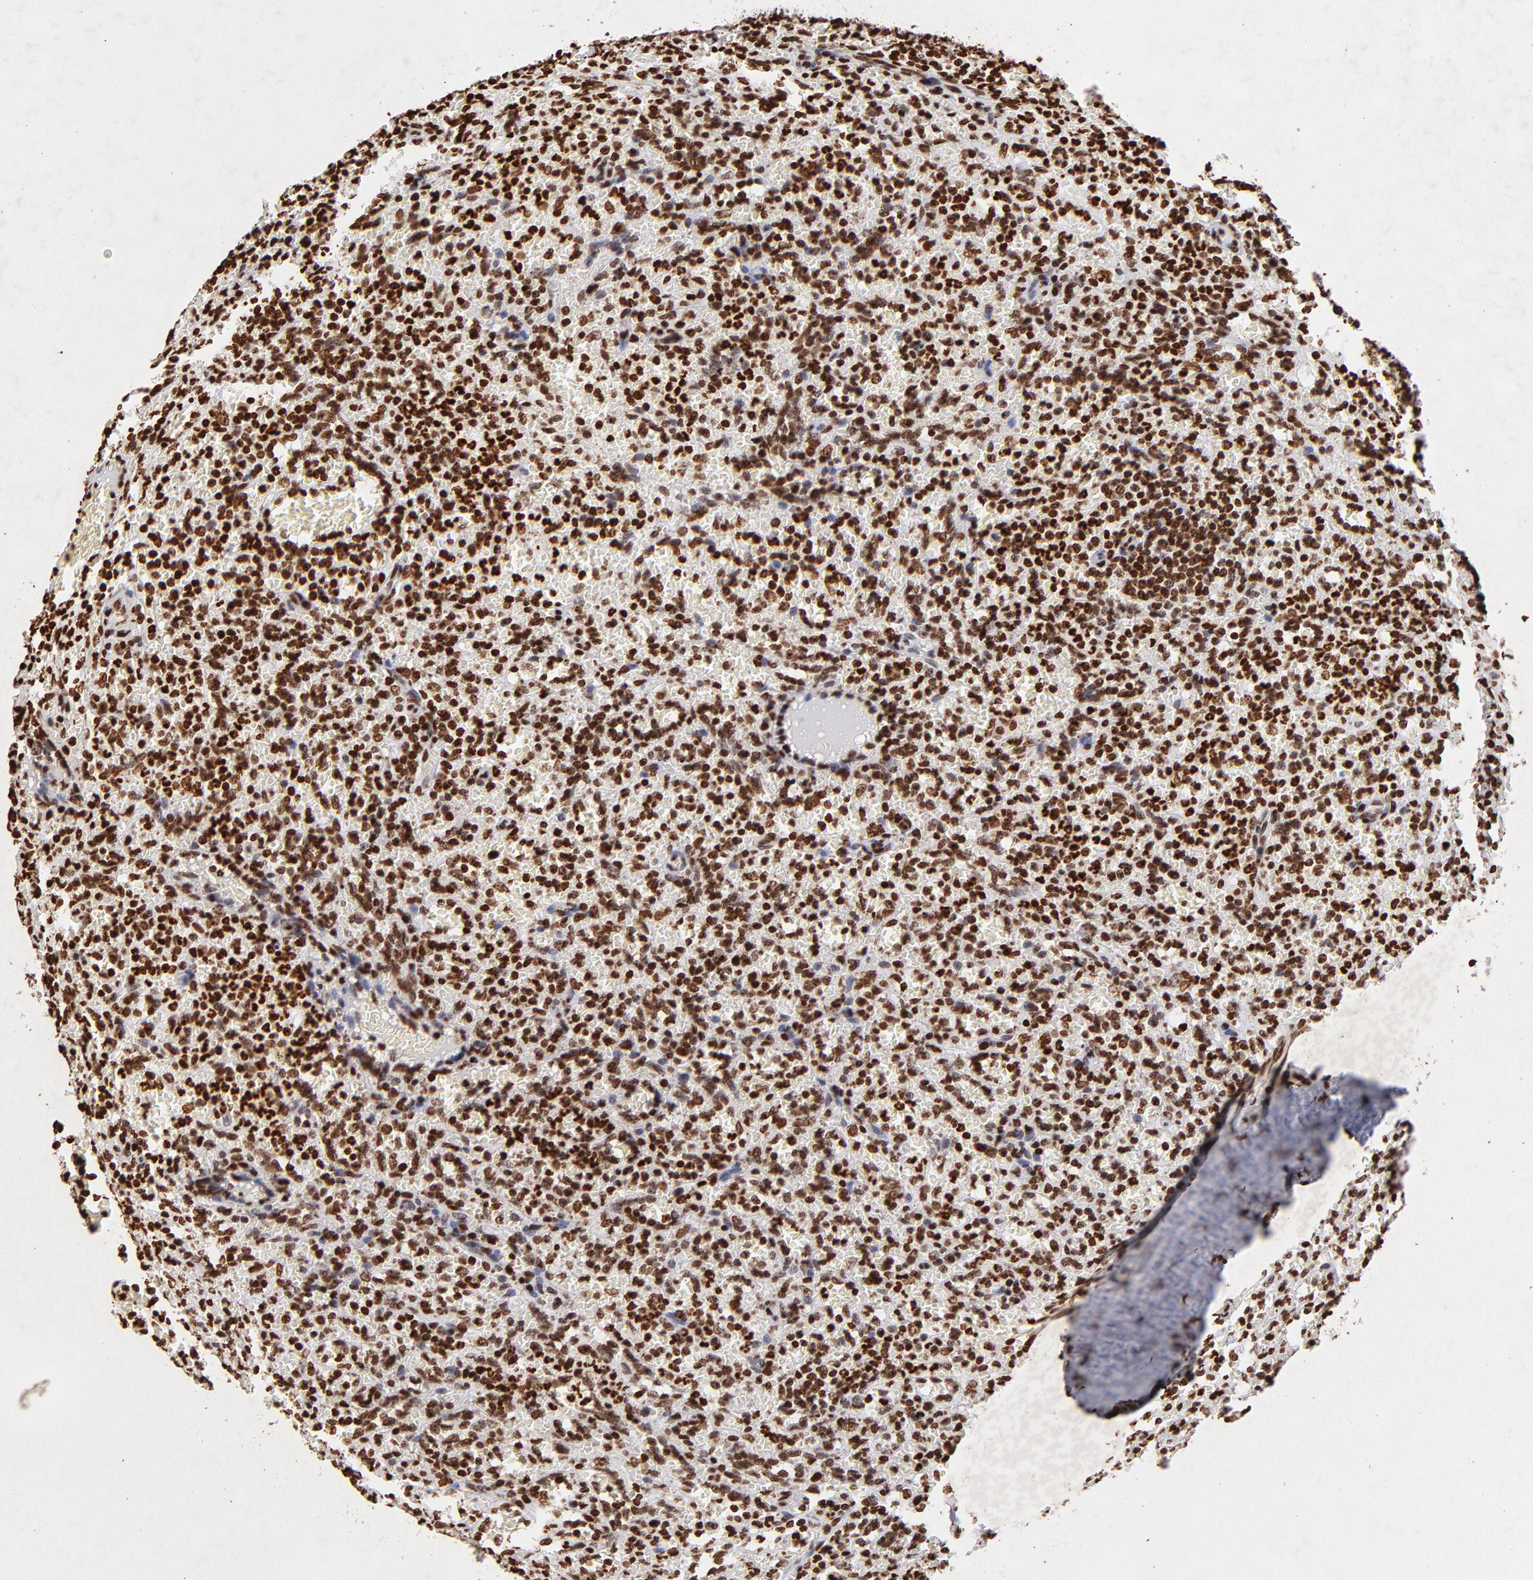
{"staining": {"intensity": "strong", "quantity": ">75%", "location": "nuclear"}, "tissue": "lymphoma", "cell_type": "Tumor cells", "image_type": "cancer", "snomed": [{"axis": "morphology", "description": "Malignant lymphoma, non-Hodgkin's type, Low grade"}, {"axis": "topography", "description": "Spleen"}], "caption": "Immunohistochemistry (IHC) (DAB (3,3'-diaminobenzidine)) staining of lymphoma shows strong nuclear protein expression in about >75% of tumor cells.", "gene": "FBH1", "patient": {"sex": "female", "age": 64}}